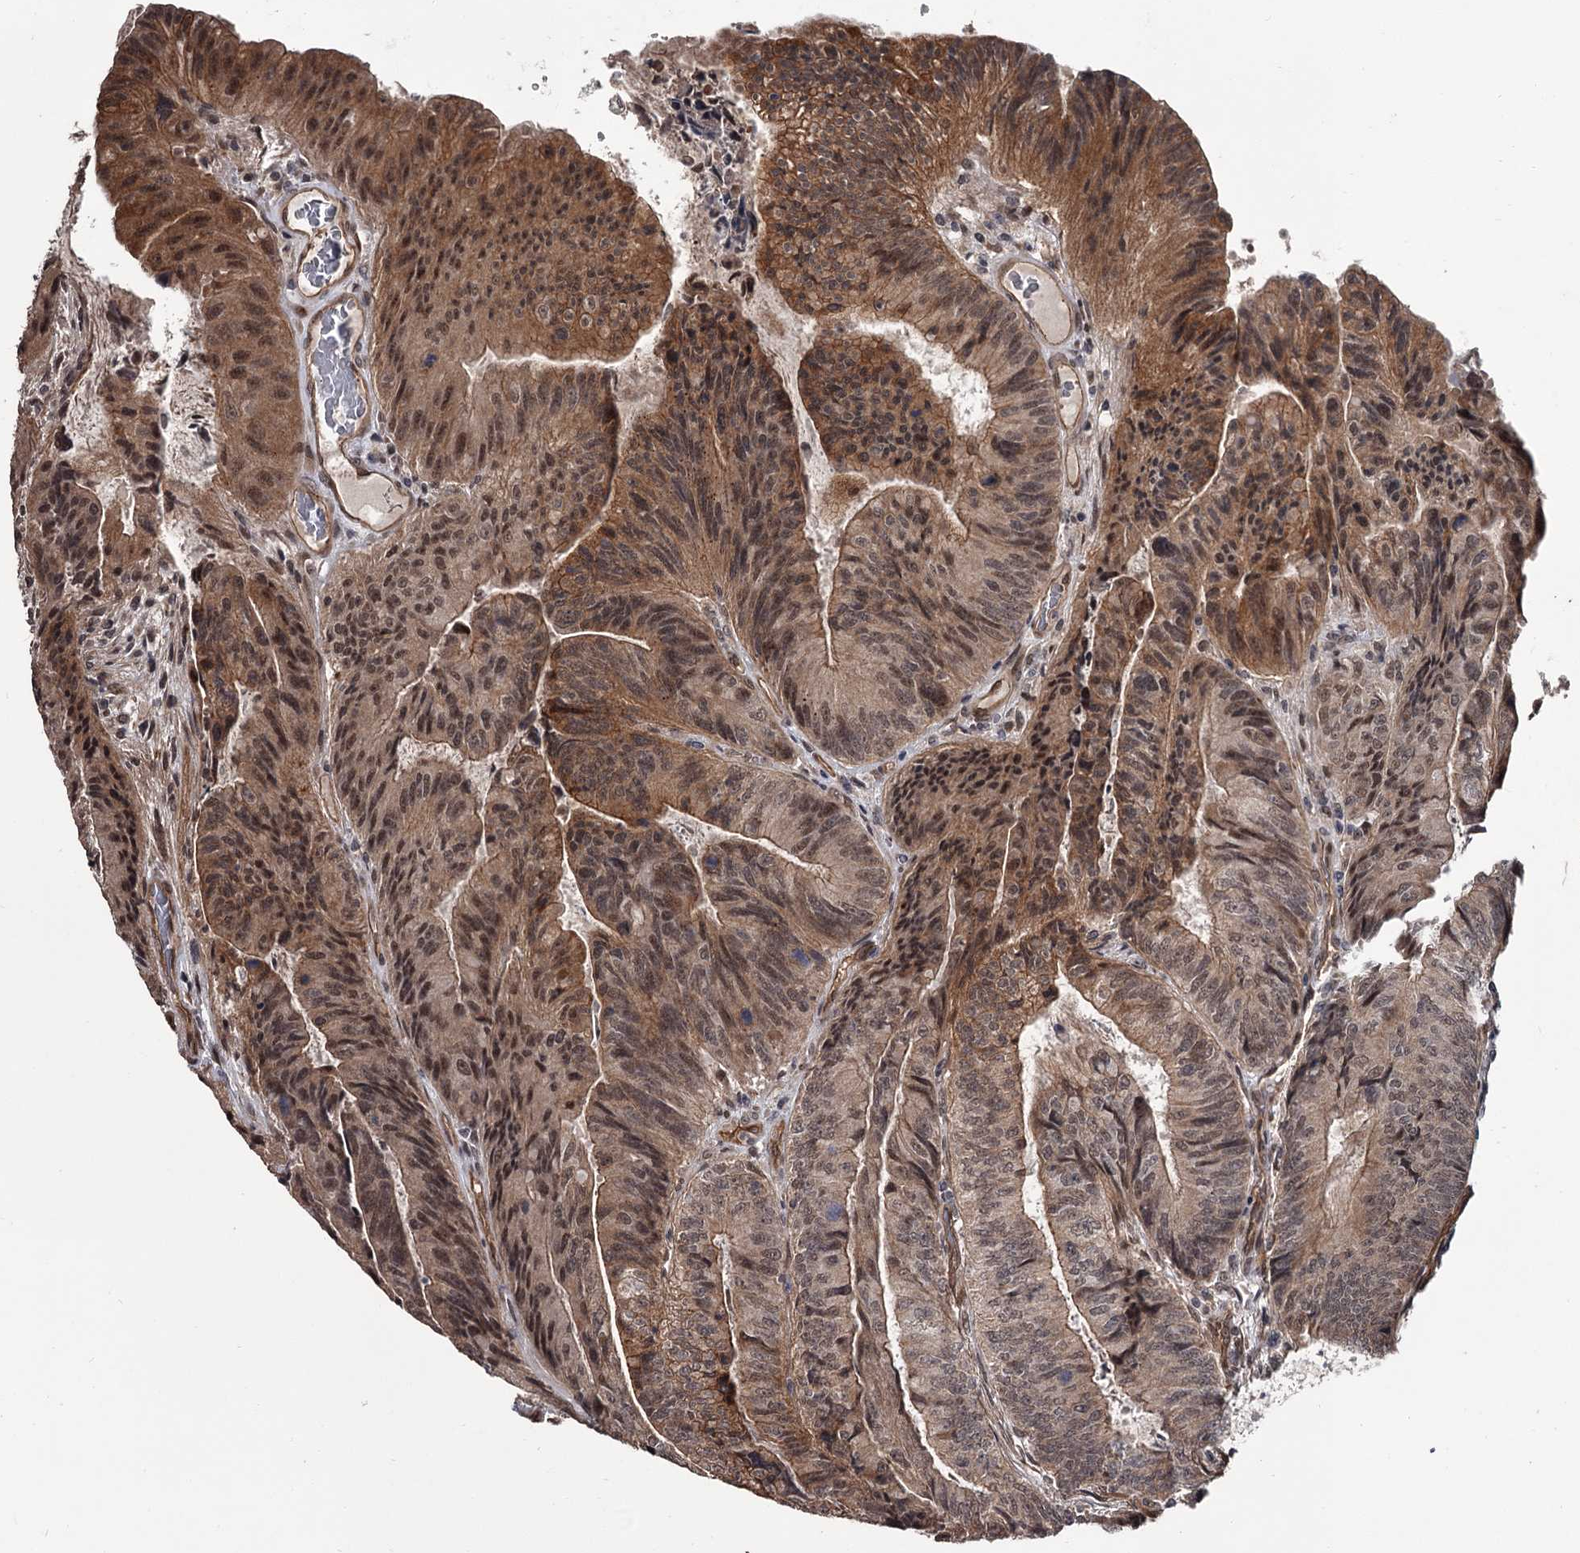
{"staining": {"intensity": "moderate", "quantity": ">75%", "location": "cytoplasmic/membranous,nuclear"}, "tissue": "colorectal cancer", "cell_type": "Tumor cells", "image_type": "cancer", "snomed": [{"axis": "morphology", "description": "Adenocarcinoma, NOS"}, {"axis": "topography", "description": "Colon"}], "caption": "The histopathology image displays a brown stain indicating the presence of a protein in the cytoplasmic/membranous and nuclear of tumor cells in colorectal cancer.", "gene": "CDC42EP2", "patient": {"sex": "female", "age": 67}}